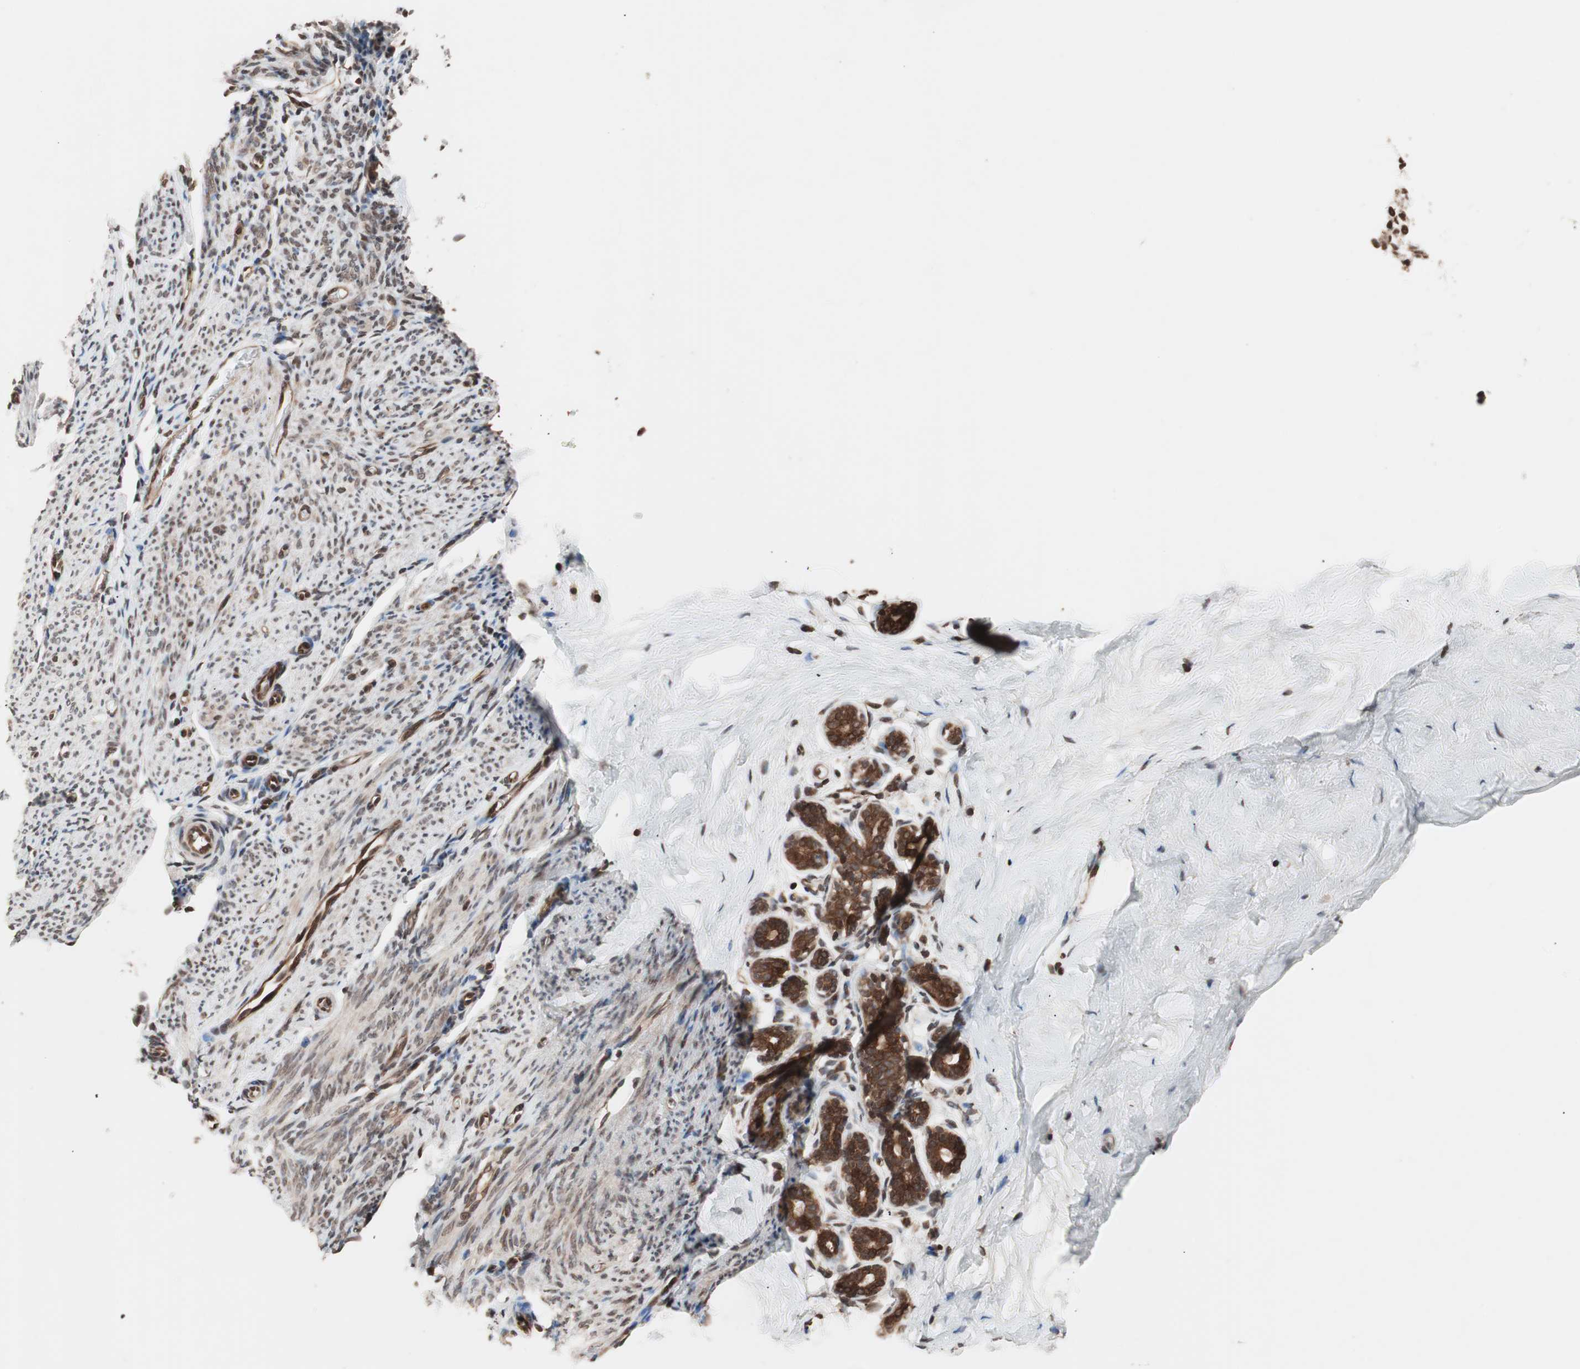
{"staining": {"intensity": "strong", "quantity": ">75%", "location": "cytoplasmic/membranous"}, "tissue": "endometrium", "cell_type": "Cells in endometrial stroma", "image_type": "normal", "snomed": [{"axis": "morphology", "description": "Normal tissue, NOS"}, {"axis": "topography", "description": "Endometrium"}], "caption": "Benign endometrium shows strong cytoplasmic/membranous positivity in about >75% of cells in endometrial stroma, visualized by immunohistochemistry.", "gene": "ZFC3H1", "patient": {"sex": "female", "age": 61}}